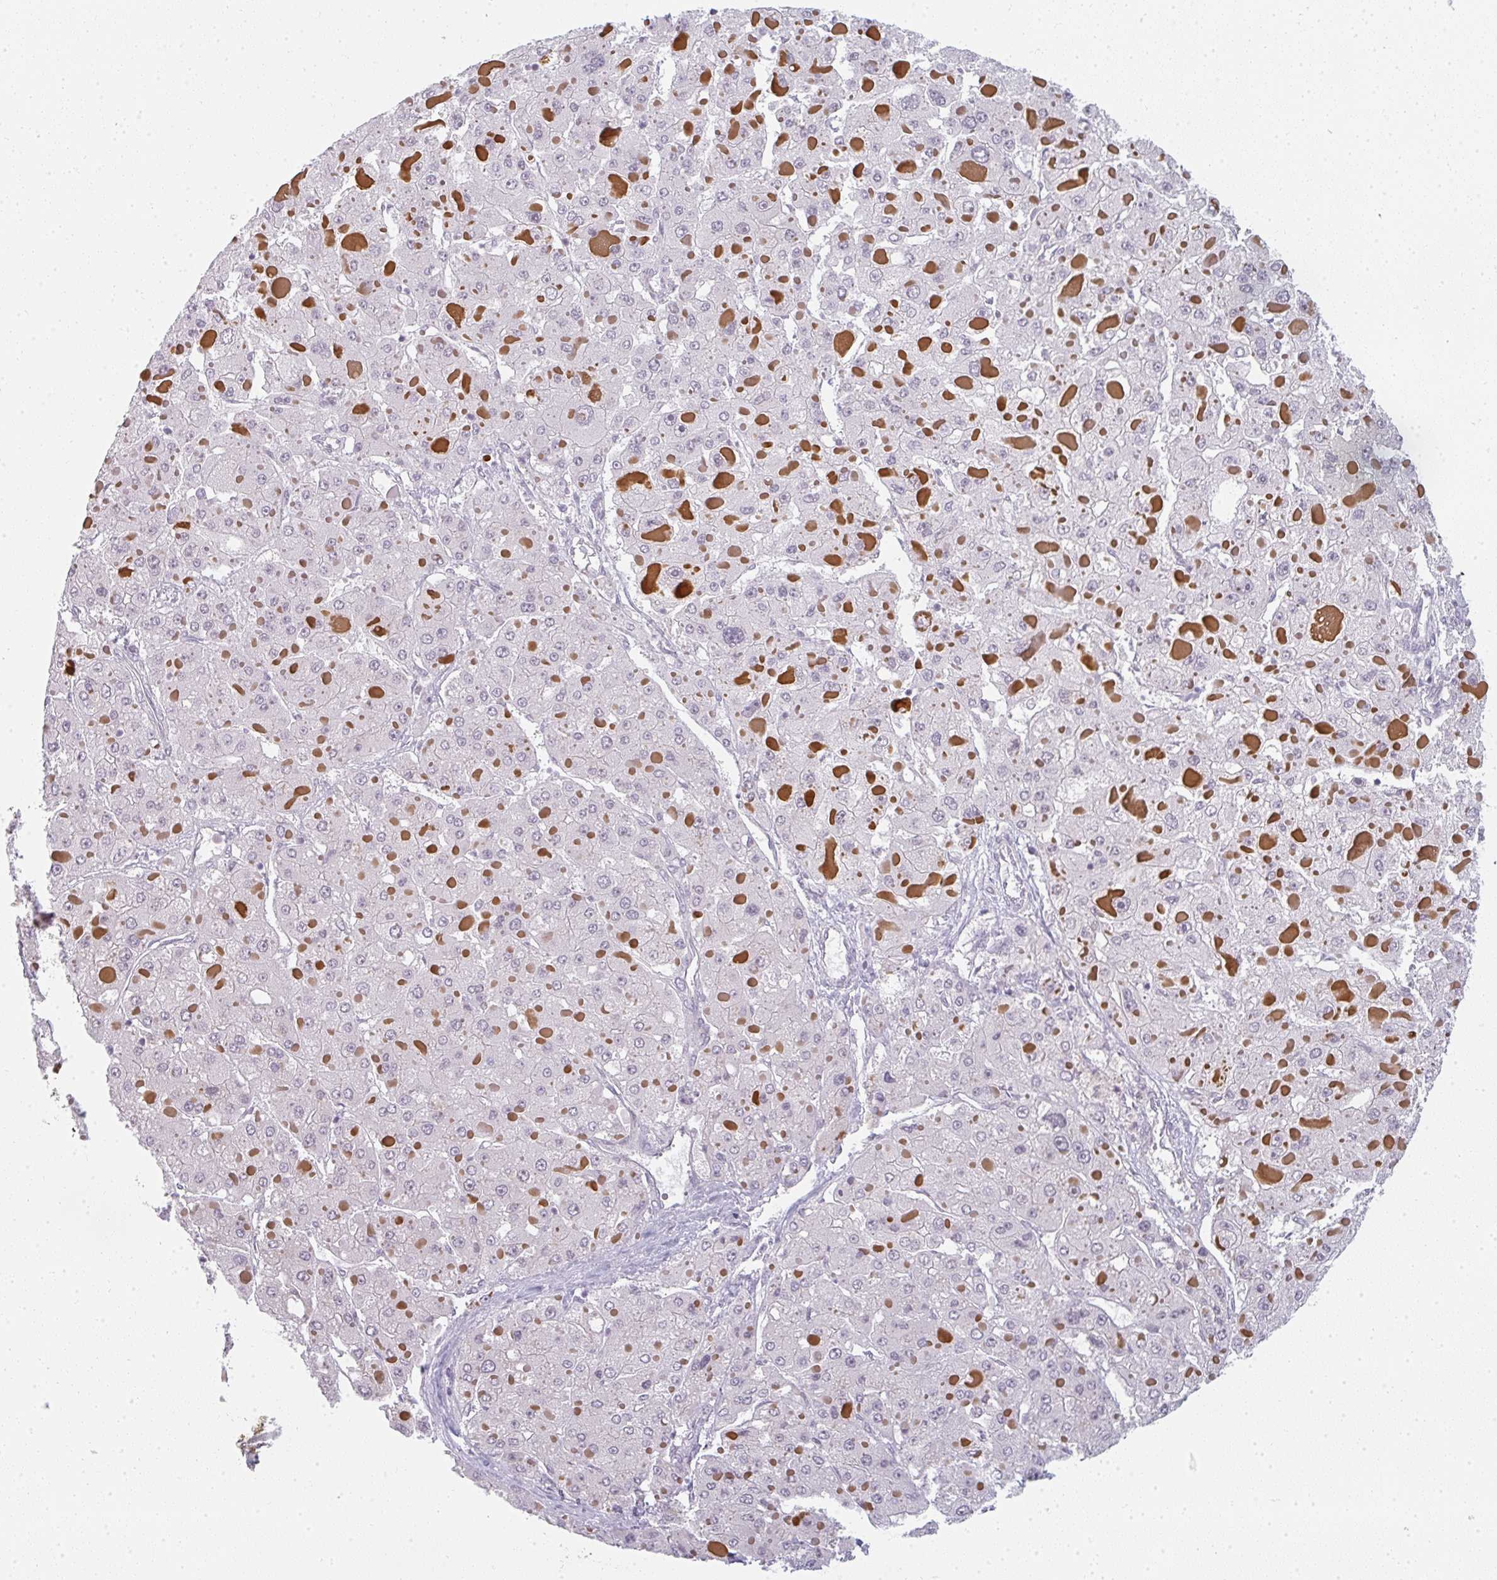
{"staining": {"intensity": "negative", "quantity": "none", "location": "none"}, "tissue": "liver cancer", "cell_type": "Tumor cells", "image_type": "cancer", "snomed": [{"axis": "morphology", "description": "Carcinoma, Hepatocellular, NOS"}, {"axis": "topography", "description": "Liver"}], "caption": "Tumor cells are negative for brown protein staining in liver hepatocellular carcinoma. (Brightfield microscopy of DAB immunohistochemistry (IHC) at high magnification).", "gene": "RBBP6", "patient": {"sex": "female", "age": 73}}